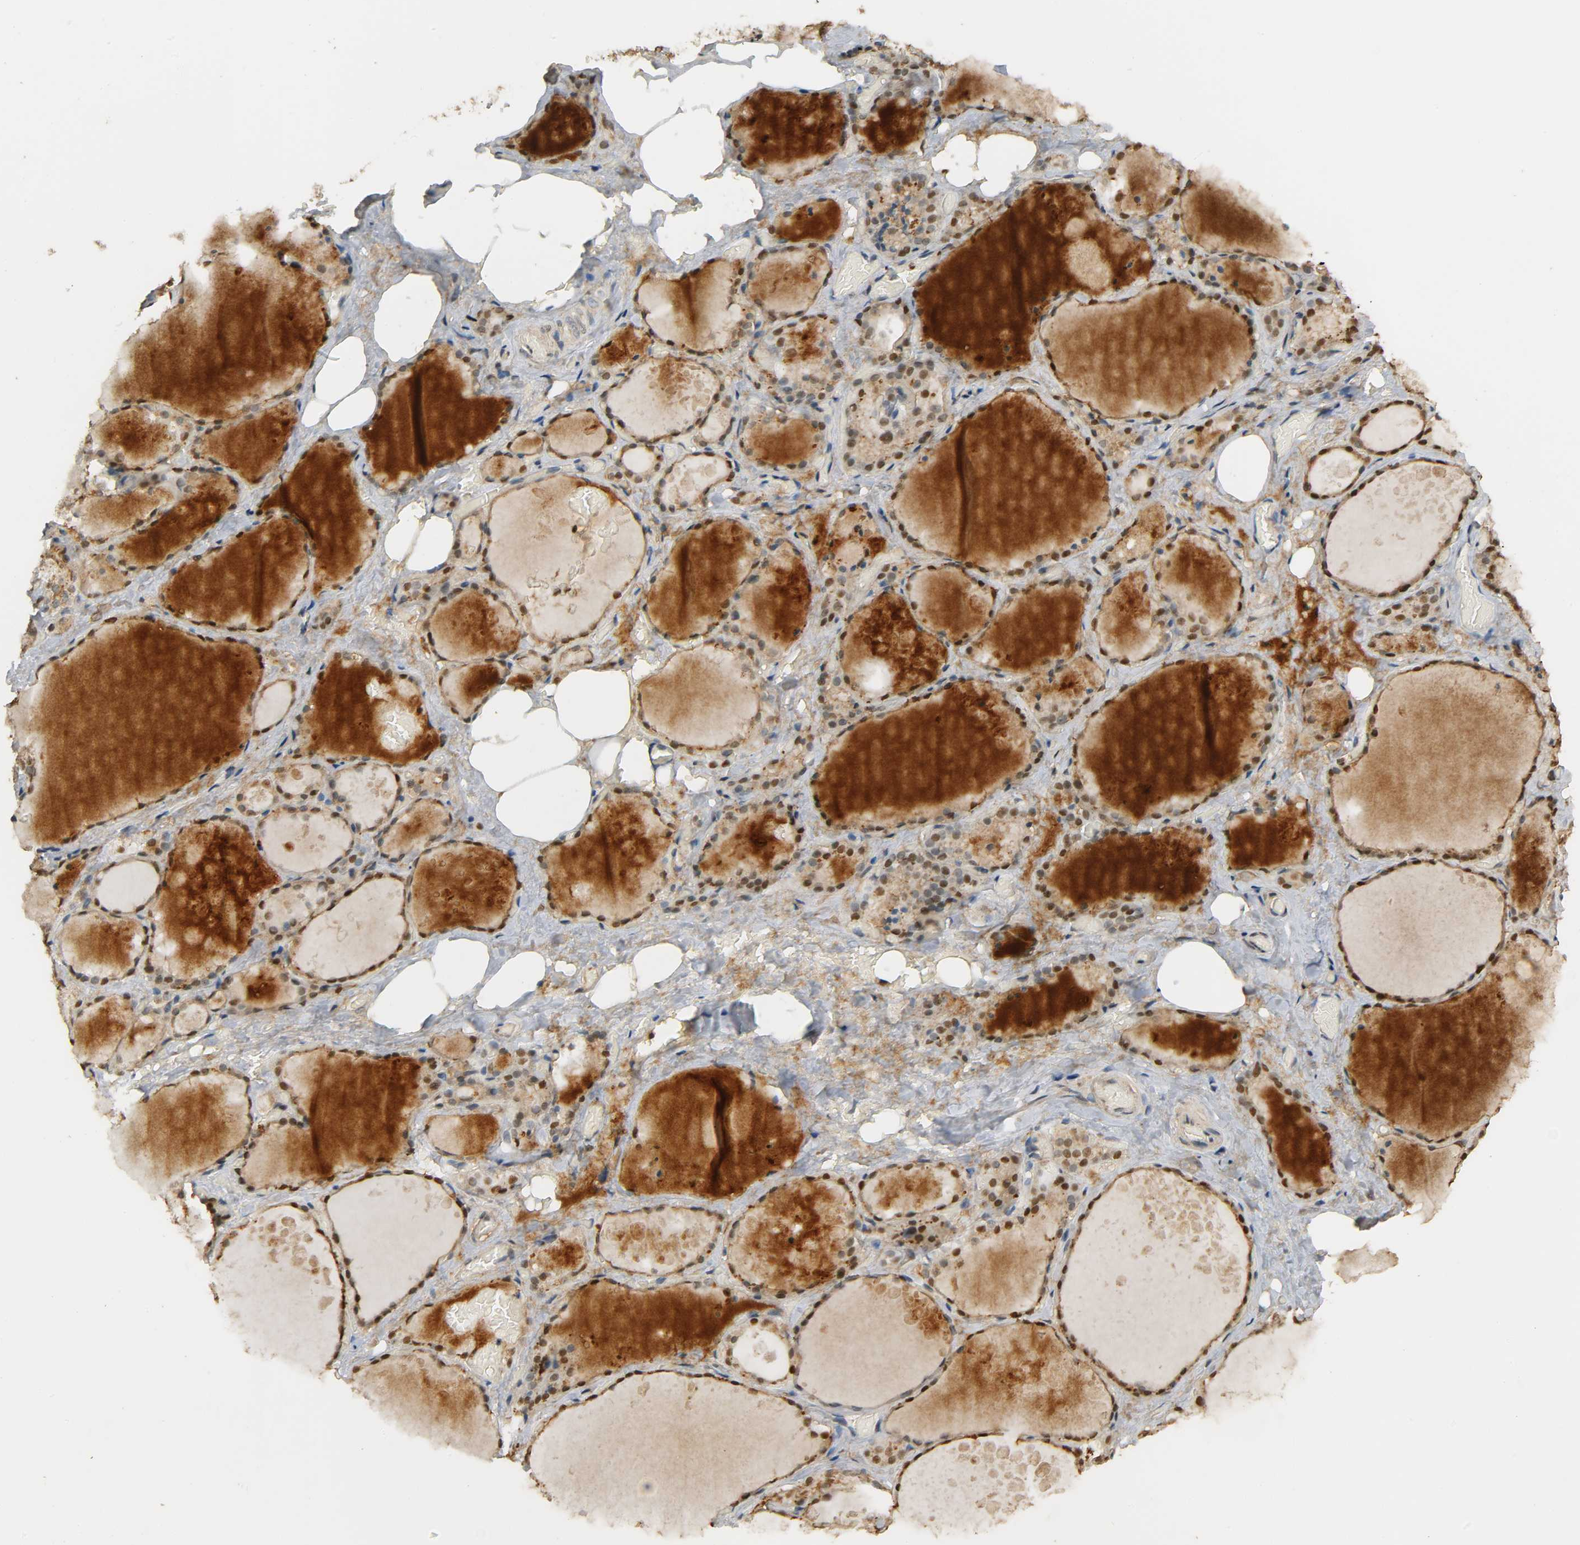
{"staining": {"intensity": "moderate", "quantity": ">75%", "location": "cytoplasmic/membranous,nuclear"}, "tissue": "thyroid gland", "cell_type": "Glandular cells", "image_type": "normal", "snomed": [{"axis": "morphology", "description": "Normal tissue, NOS"}, {"axis": "topography", "description": "Thyroid gland"}], "caption": "This micrograph shows benign thyroid gland stained with IHC to label a protein in brown. The cytoplasmic/membranous,nuclear of glandular cells show moderate positivity for the protein. Nuclei are counter-stained blue.", "gene": "ZFPM2", "patient": {"sex": "male", "age": 61}}